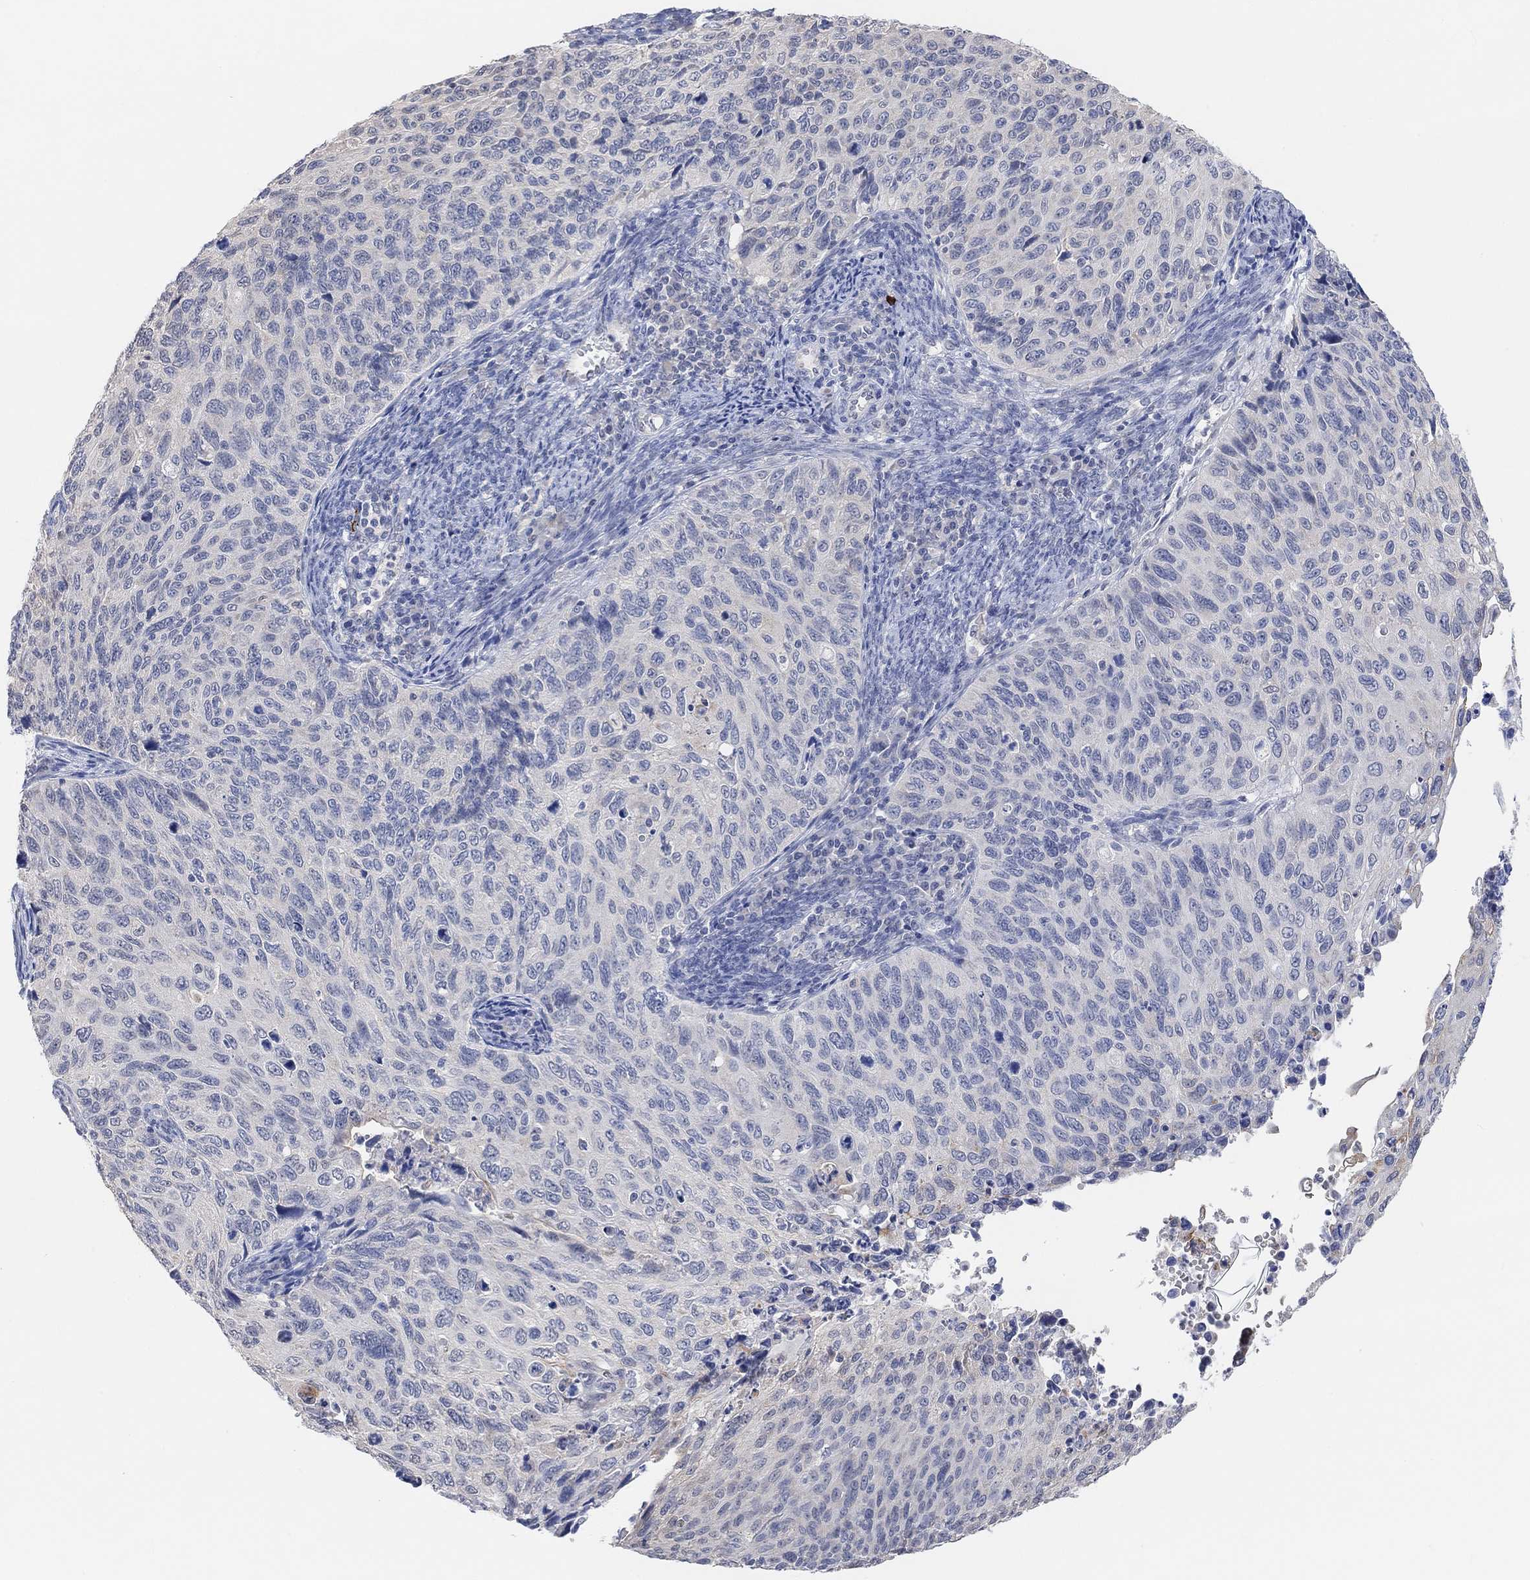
{"staining": {"intensity": "negative", "quantity": "none", "location": "none"}, "tissue": "cervical cancer", "cell_type": "Tumor cells", "image_type": "cancer", "snomed": [{"axis": "morphology", "description": "Squamous cell carcinoma, NOS"}, {"axis": "topography", "description": "Cervix"}], "caption": "This photomicrograph is of cervical cancer stained with IHC to label a protein in brown with the nuclei are counter-stained blue. There is no positivity in tumor cells. Brightfield microscopy of immunohistochemistry stained with DAB (brown) and hematoxylin (blue), captured at high magnification.", "gene": "MUC1", "patient": {"sex": "female", "age": 70}}